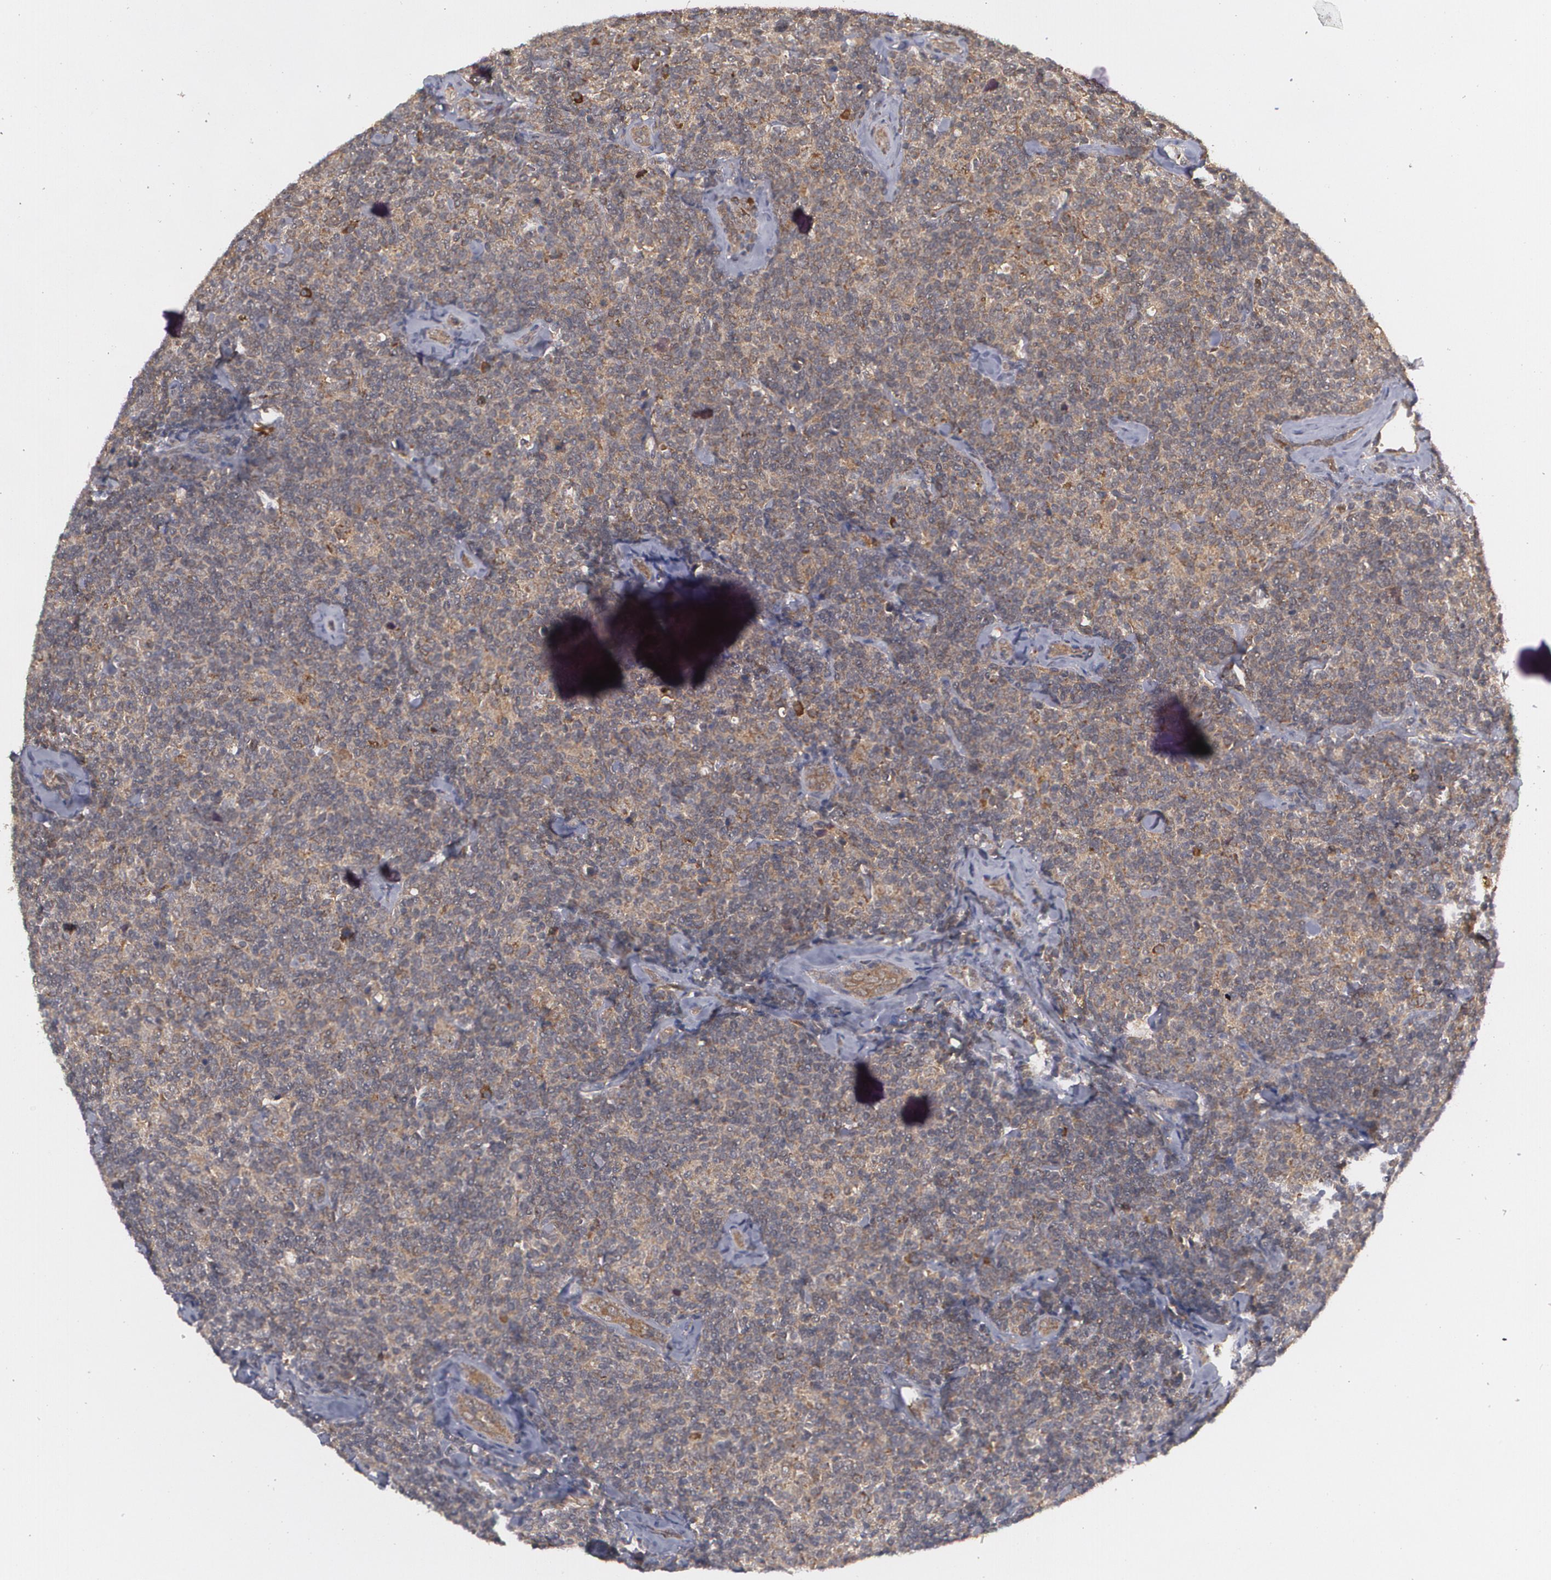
{"staining": {"intensity": "moderate", "quantity": "<25%", "location": "cytoplasmic/membranous"}, "tissue": "lymphoma", "cell_type": "Tumor cells", "image_type": "cancer", "snomed": [{"axis": "morphology", "description": "Malignant lymphoma, non-Hodgkin's type, Low grade"}, {"axis": "topography", "description": "Lymph node"}], "caption": "Immunohistochemistry (IHC) of human low-grade malignant lymphoma, non-Hodgkin's type demonstrates low levels of moderate cytoplasmic/membranous staining in about <25% of tumor cells.", "gene": "BMP6", "patient": {"sex": "female", "age": 56}}